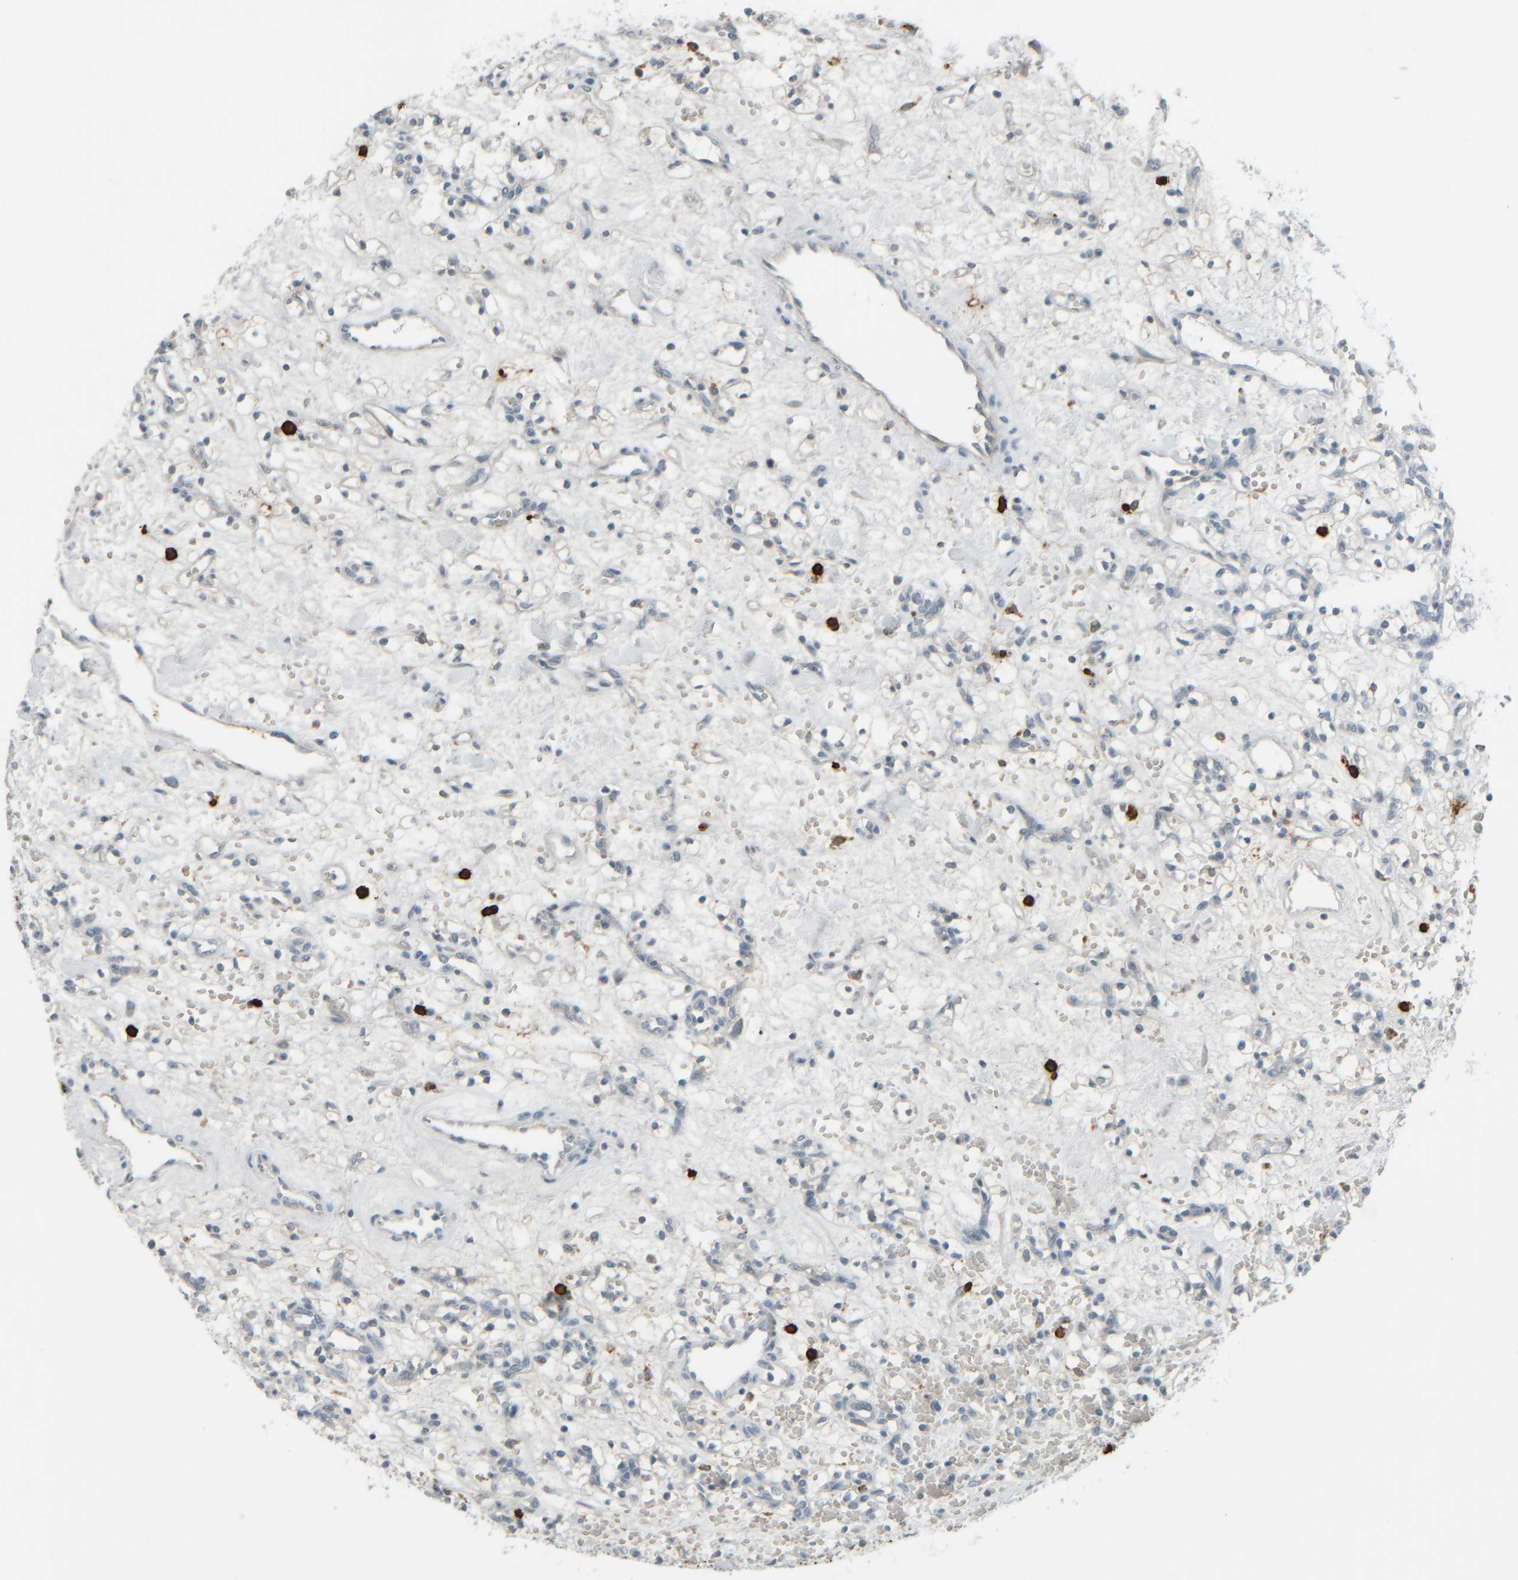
{"staining": {"intensity": "negative", "quantity": "none", "location": "none"}, "tissue": "renal cancer", "cell_type": "Tumor cells", "image_type": "cancer", "snomed": [{"axis": "morphology", "description": "Adenocarcinoma, NOS"}, {"axis": "topography", "description": "Kidney"}], "caption": "High power microscopy image of an immunohistochemistry micrograph of renal adenocarcinoma, revealing no significant expression in tumor cells.", "gene": "TPSAB1", "patient": {"sex": "female", "age": 60}}